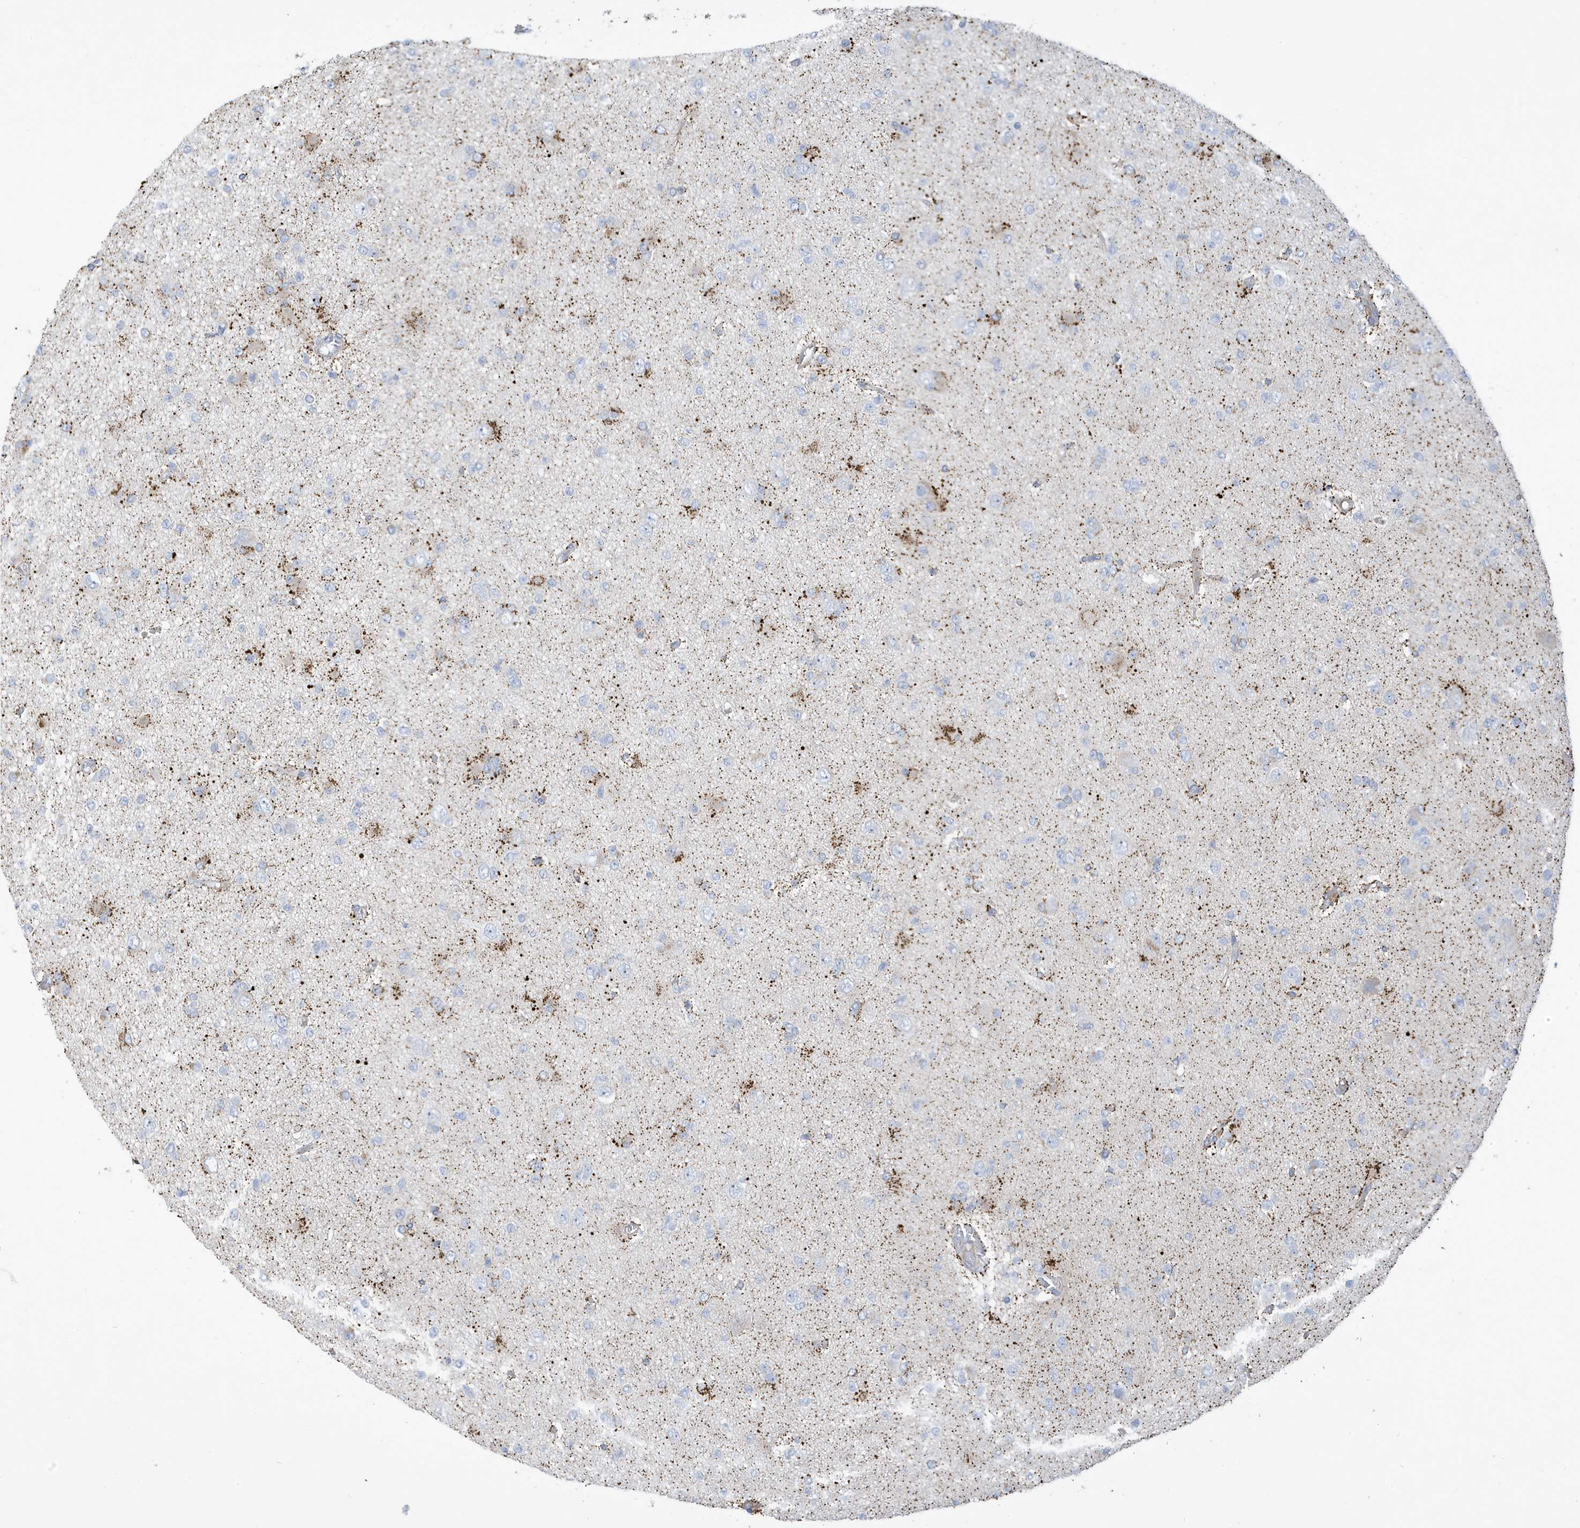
{"staining": {"intensity": "negative", "quantity": "none", "location": "none"}, "tissue": "glioma", "cell_type": "Tumor cells", "image_type": "cancer", "snomed": [{"axis": "morphology", "description": "Glioma, malignant, Low grade"}, {"axis": "topography", "description": "Brain"}], "caption": "Immunohistochemical staining of human malignant glioma (low-grade) shows no significant positivity in tumor cells.", "gene": "ATP13A5", "patient": {"sex": "female", "age": 22}}